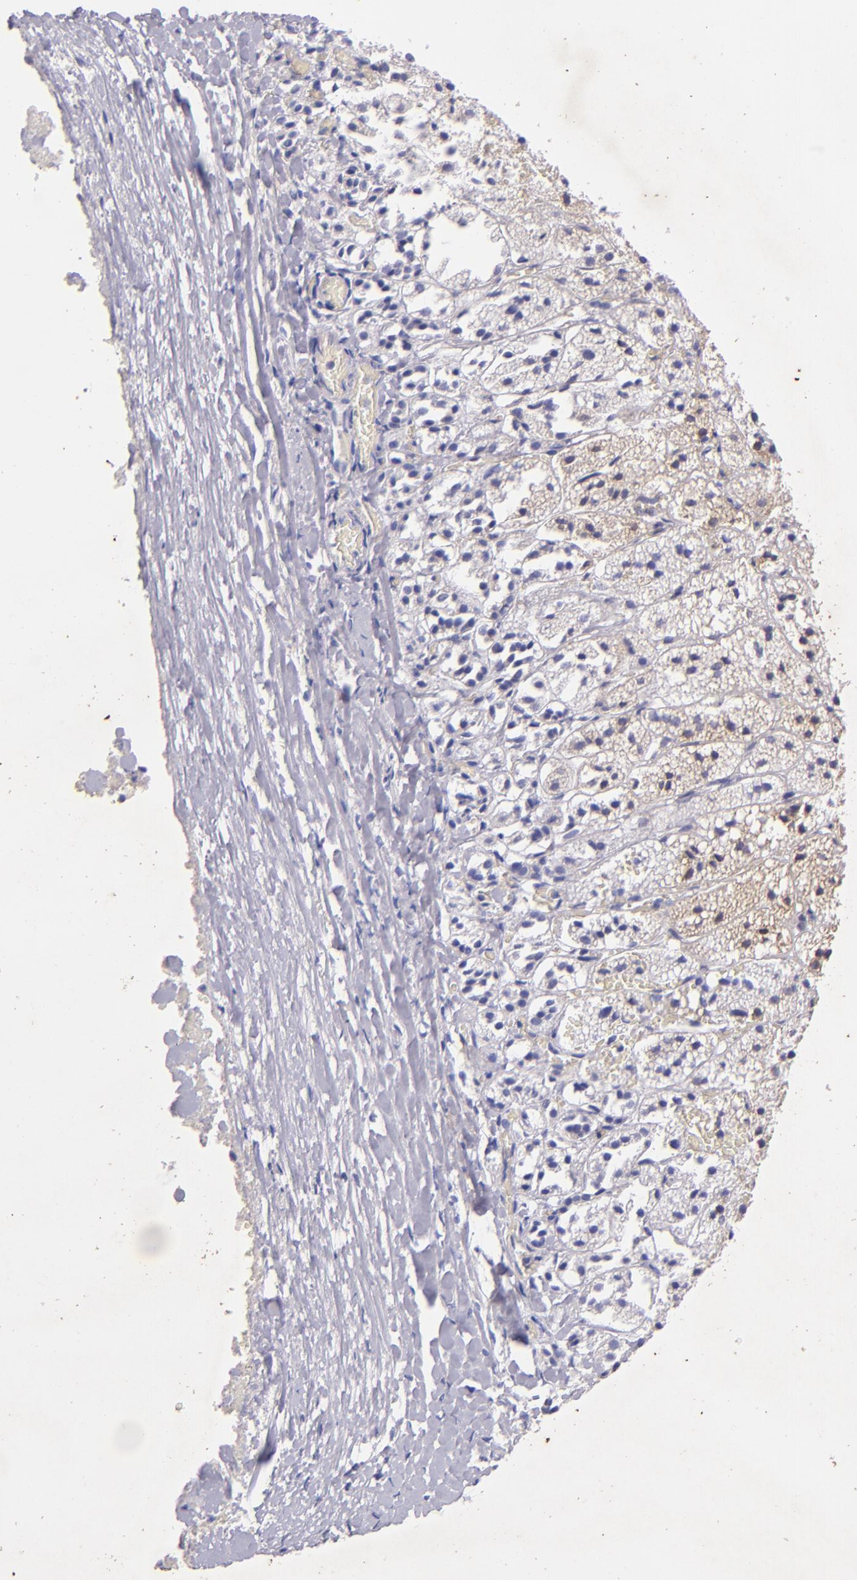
{"staining": {"intensity": "negative", "quantity": "none", "location": "none"}, "tissue": "adrenal gland", "cell_type": "Glandular cells", "image_type": "normal", "snomed": [{"axis": "morphology", "description": "Normal tissue, NOS"}, {"axis": "topography", "description": "Adrenal gland"}], "caption": "An image of human adrenal gland is negative for staining in glandular cells. (Brightfield microscopy of DAB immunohistochemistry at high magnification).", "gene": "RET", "patient": {"sex": "female", "age": 44}}